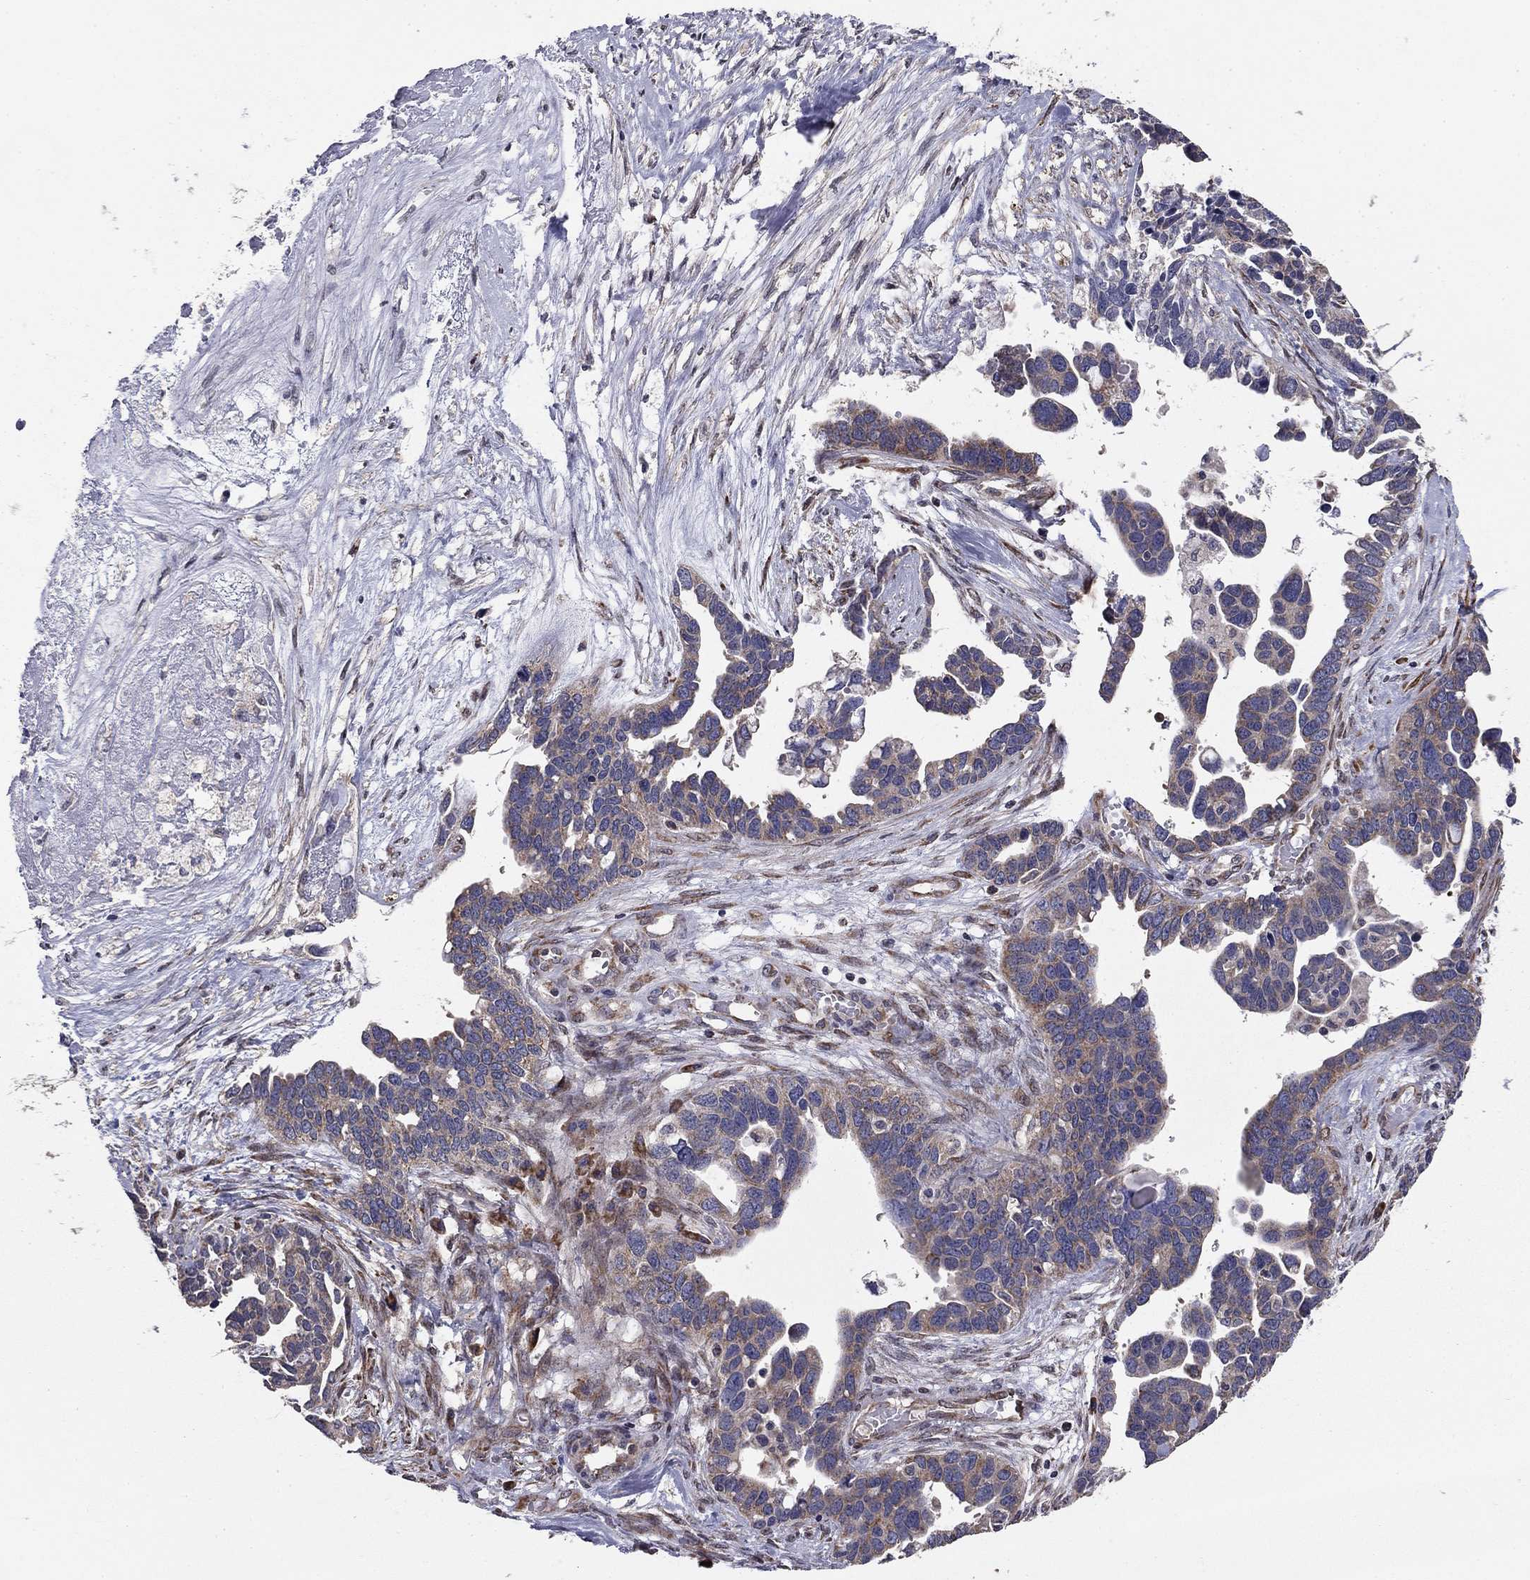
{"staining": {"intensity": "weak", "quantity": "25%-75%", "location": "cytoplasmic/membranous"}, "tissue": "ovarian cancer", "cell_type": "Tumor cells", "image_type": "cancer", "snomed": [{"axis": "morphology", "description": "Cystadenocarcinoma, serous, NOS"}, {"axis": "topography", "description": "Ovary"}], "caption": "This is a histology image of IHC staining of ovarian cancer (serous cystadenocarcinoma), which shows weak positivity in the cytoplasmic/membranous of tumor cells.", "gene": "NKIRAS1", "patient": {"sex": "female", "age": 54}}